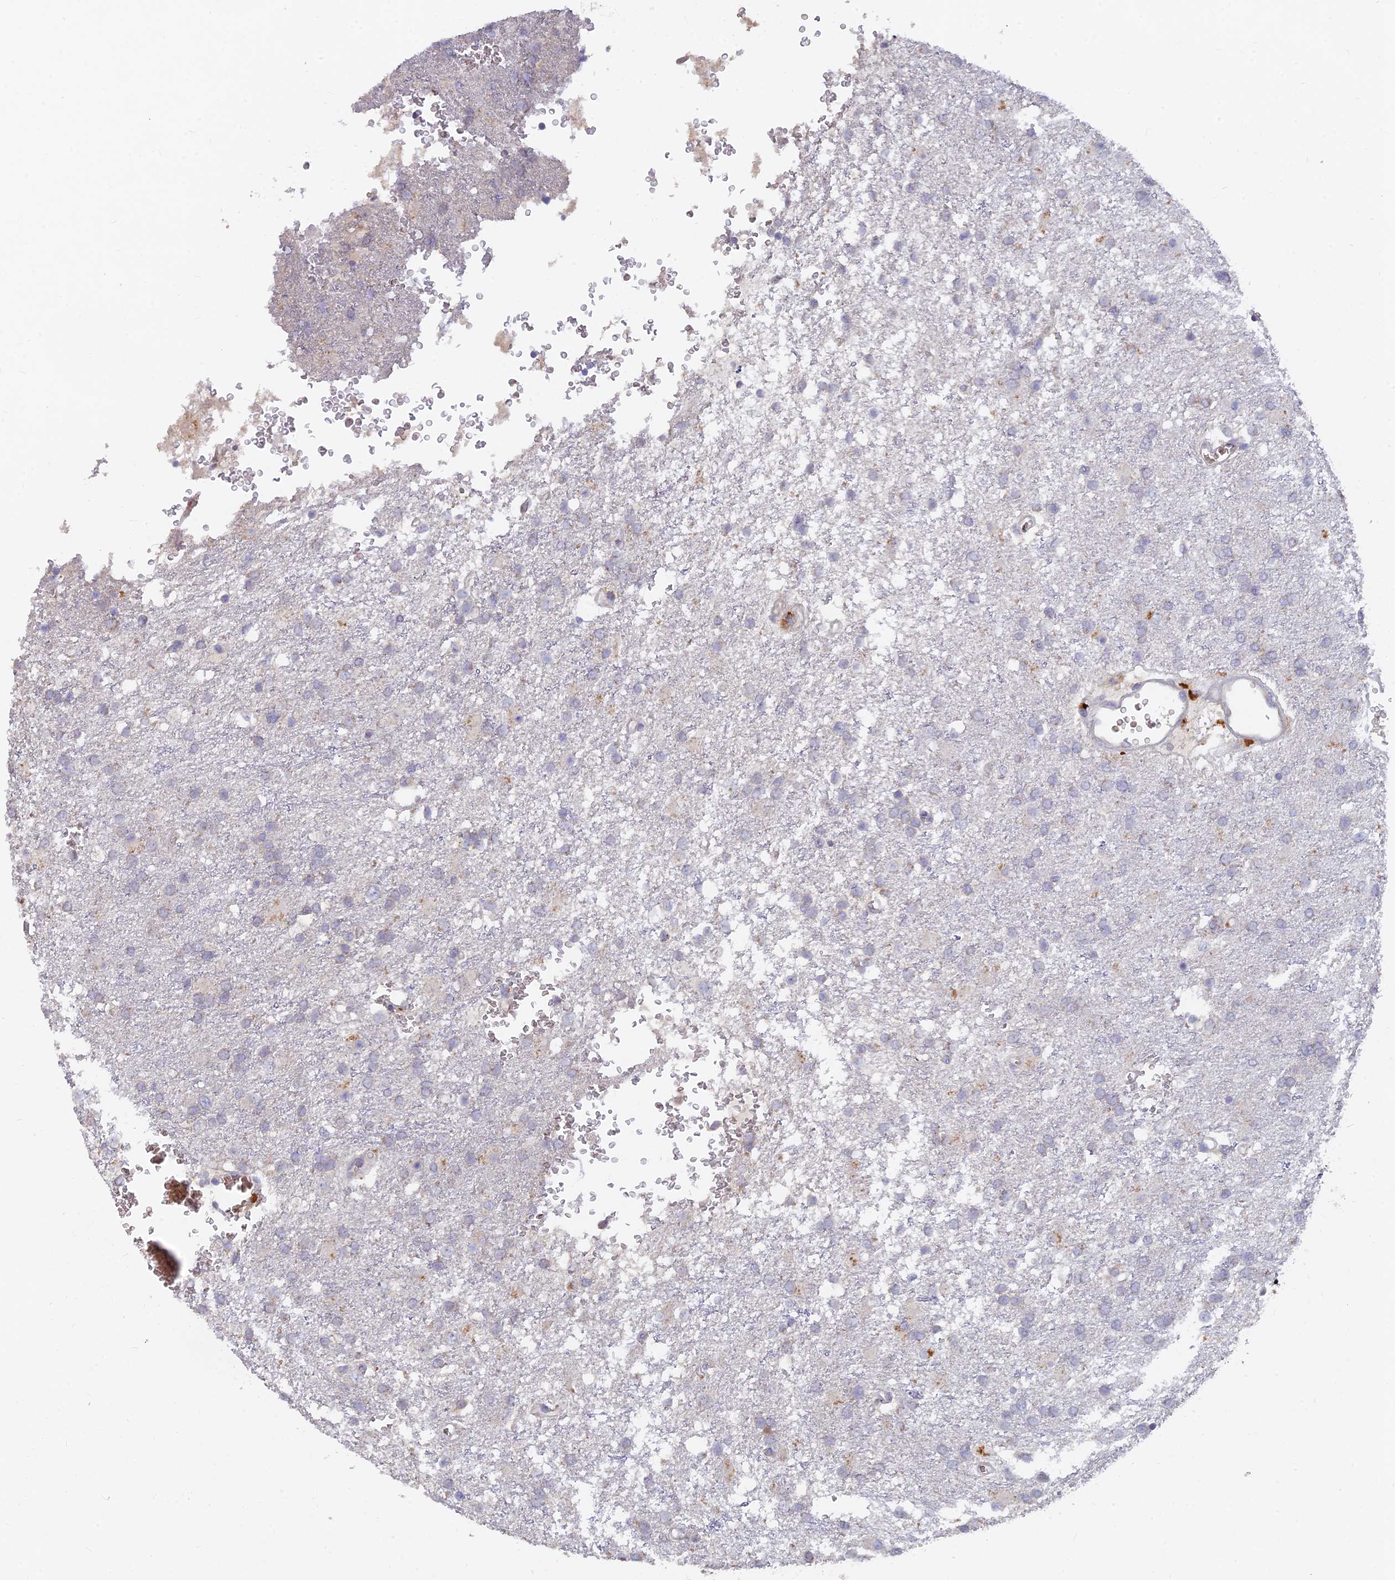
{"staining": {"intensity": "negative", "quantity": "none", "location": "none"}, "tissue": "glioma", "cell_type": "Tumor cells", "image_type": "cancer", "snomed": [{"axis": "morphology", "description": "Glioma, malignant, High grade"}, {"axis": "topography", "description": "Brain"}], "caption": "Immunohistochemical staining of human malignant high-grade glioma displays no significant positivity in tumor cells.", "gene": "ARRDC1", "patient": {"sex": "female", "age": 74}}